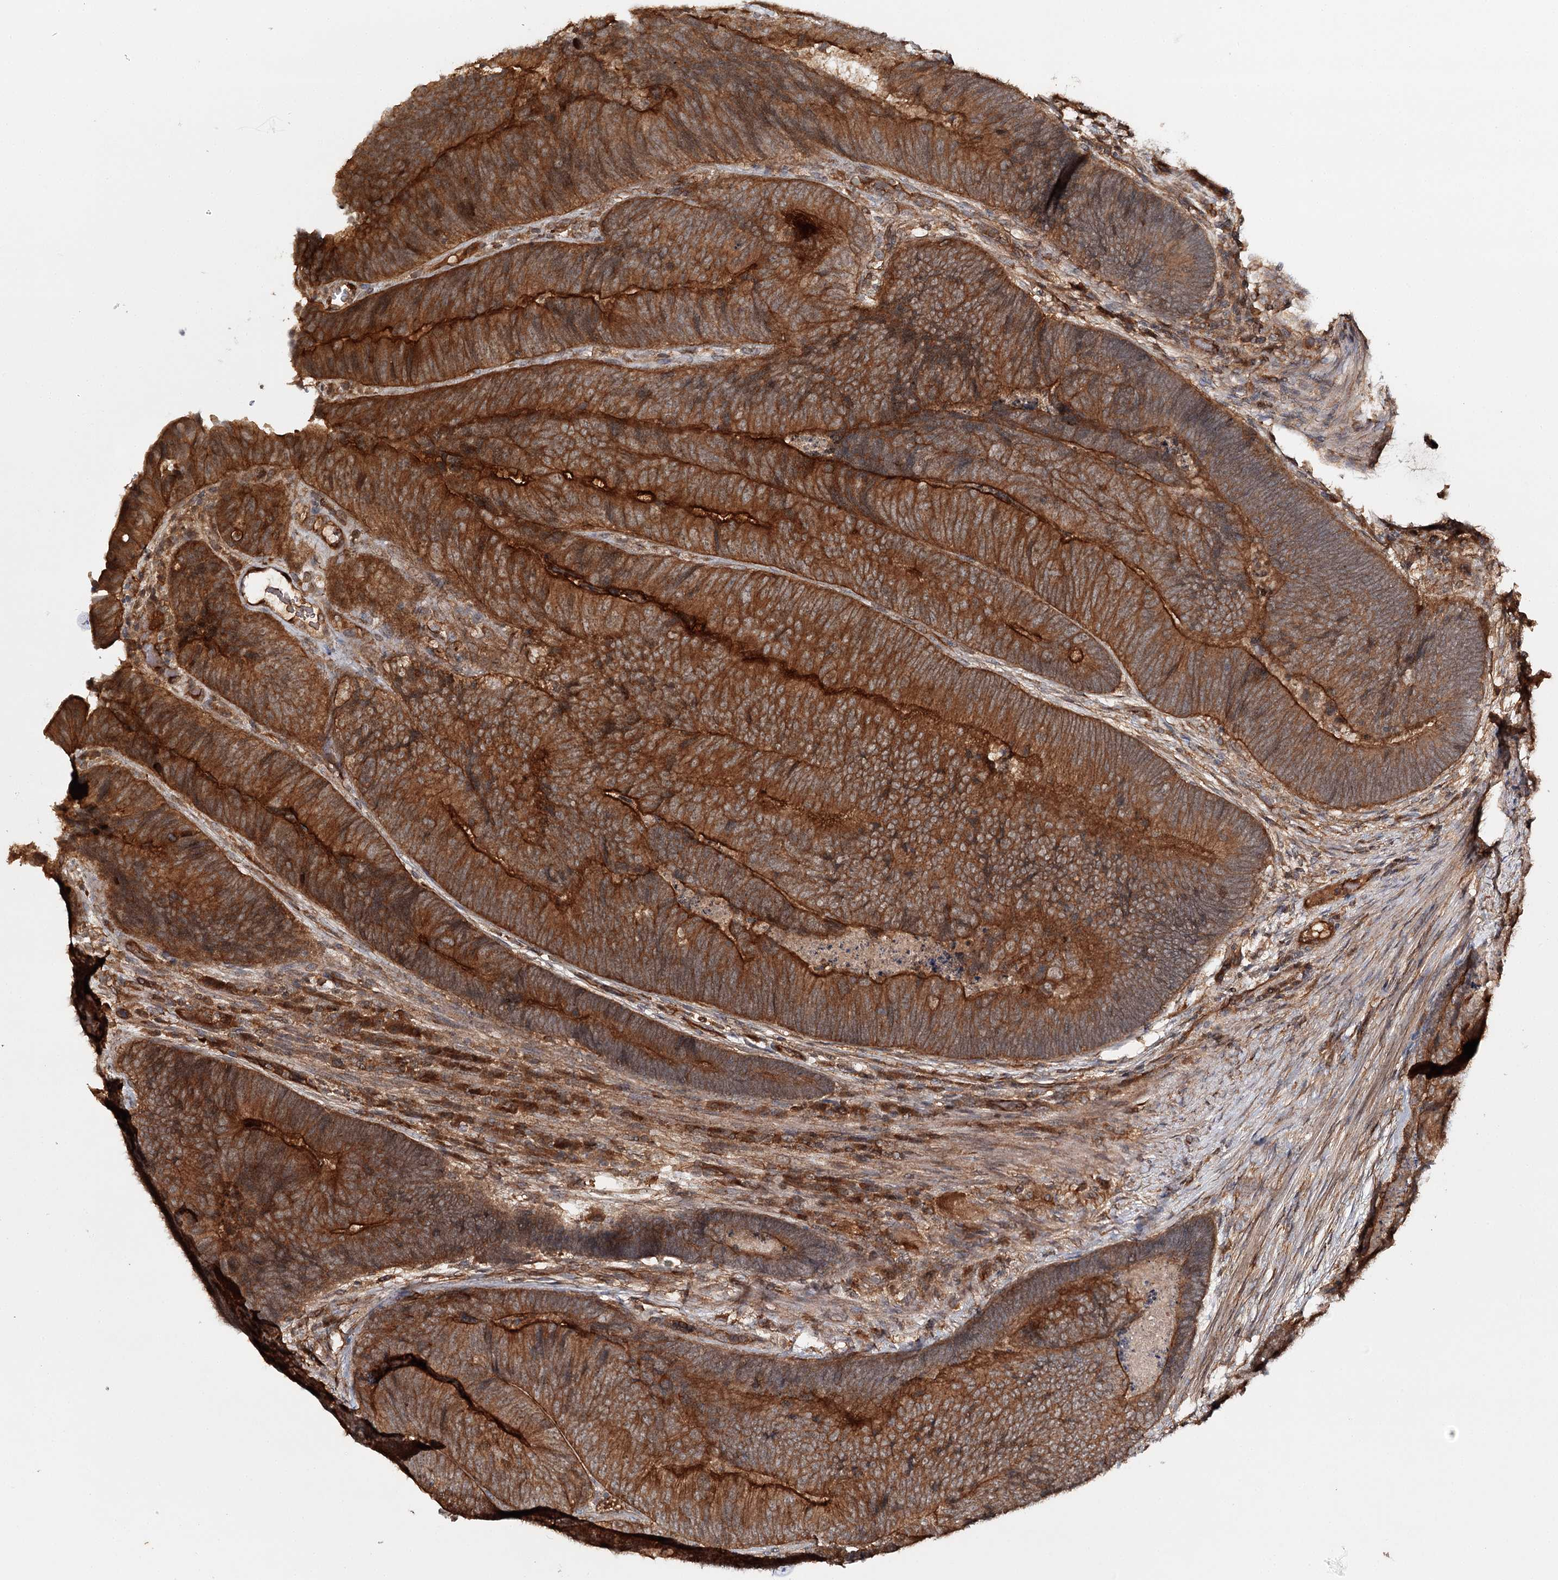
{"staining": {"intensity": "strong", "quantity": ">75%", "location": "cytoplasmic/membranous"}, "tissue": "colorectal cancer", "cell_type": "Tumor cells", "image_type": "cancer", "snomed": [{"axis": "morphology", "description": "Adenocarcinoma, NOS"}, {"axis": "topography", "description": "Colon"}], "caption": "Protein staining shows strong cytoplasmic/membranous staining in about >75% of tumor cells in colorectal cancer. The protein of interest is stained brown, and the nuclei are stained in blue (DAB IHC with brightfield microscopy, high magnification).", "gene": "BCR", "patient": {"sex": "female", "age": 67}}